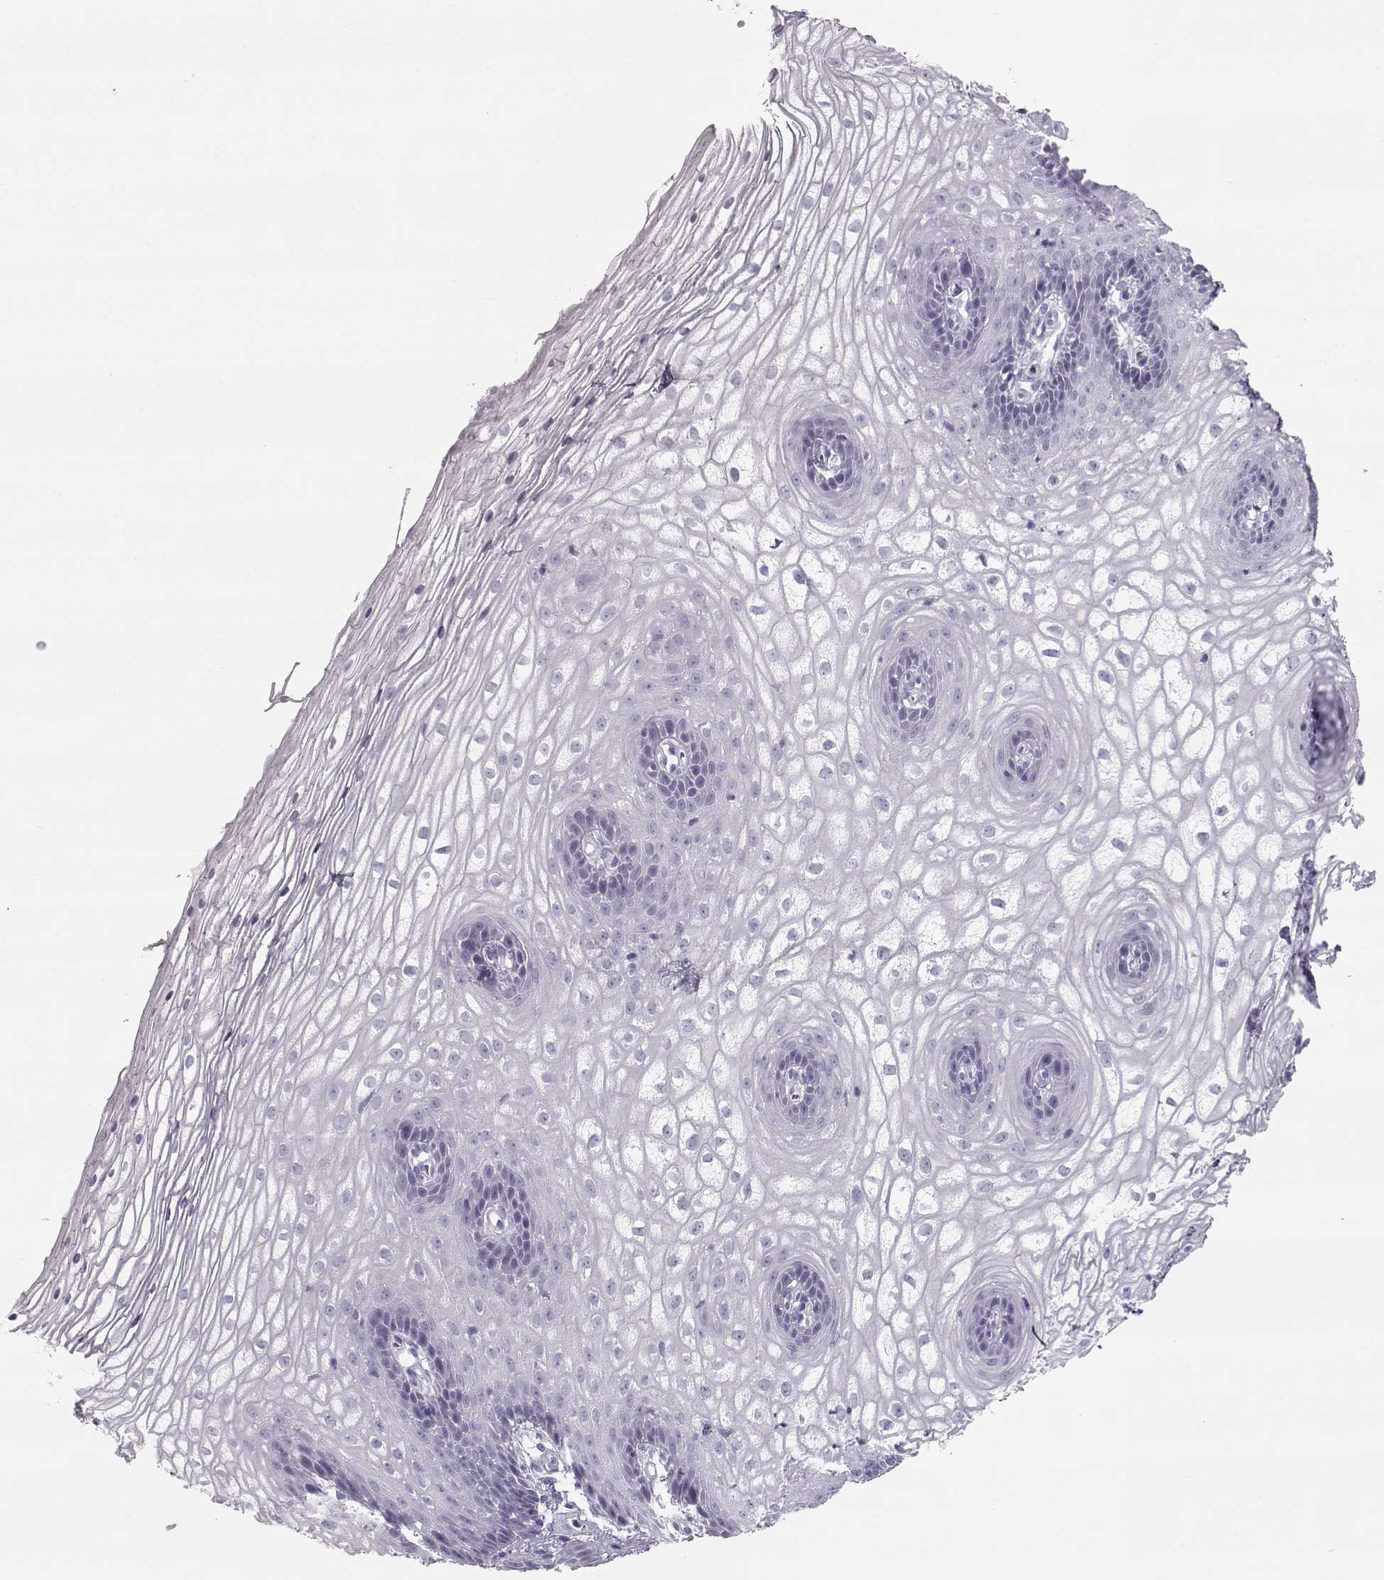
{"staining": {"intensity": "negative", "quantity": "none", "location": "none"}, "tissue": "vagina", "cell_type": "Squamous epithelial cells", "image_type": "normal", "snomed": [{"axis": "morphology", "description": "Normal tissue, NOS"}, {"axis": "topography", "description": "Vagina"}], "caption": "Vagina stained for a protein using immunohistochemistry shows no expression squamous epithelial cells.", "gene": "MIP", "patient": {"sex": "female", "age": 34}}